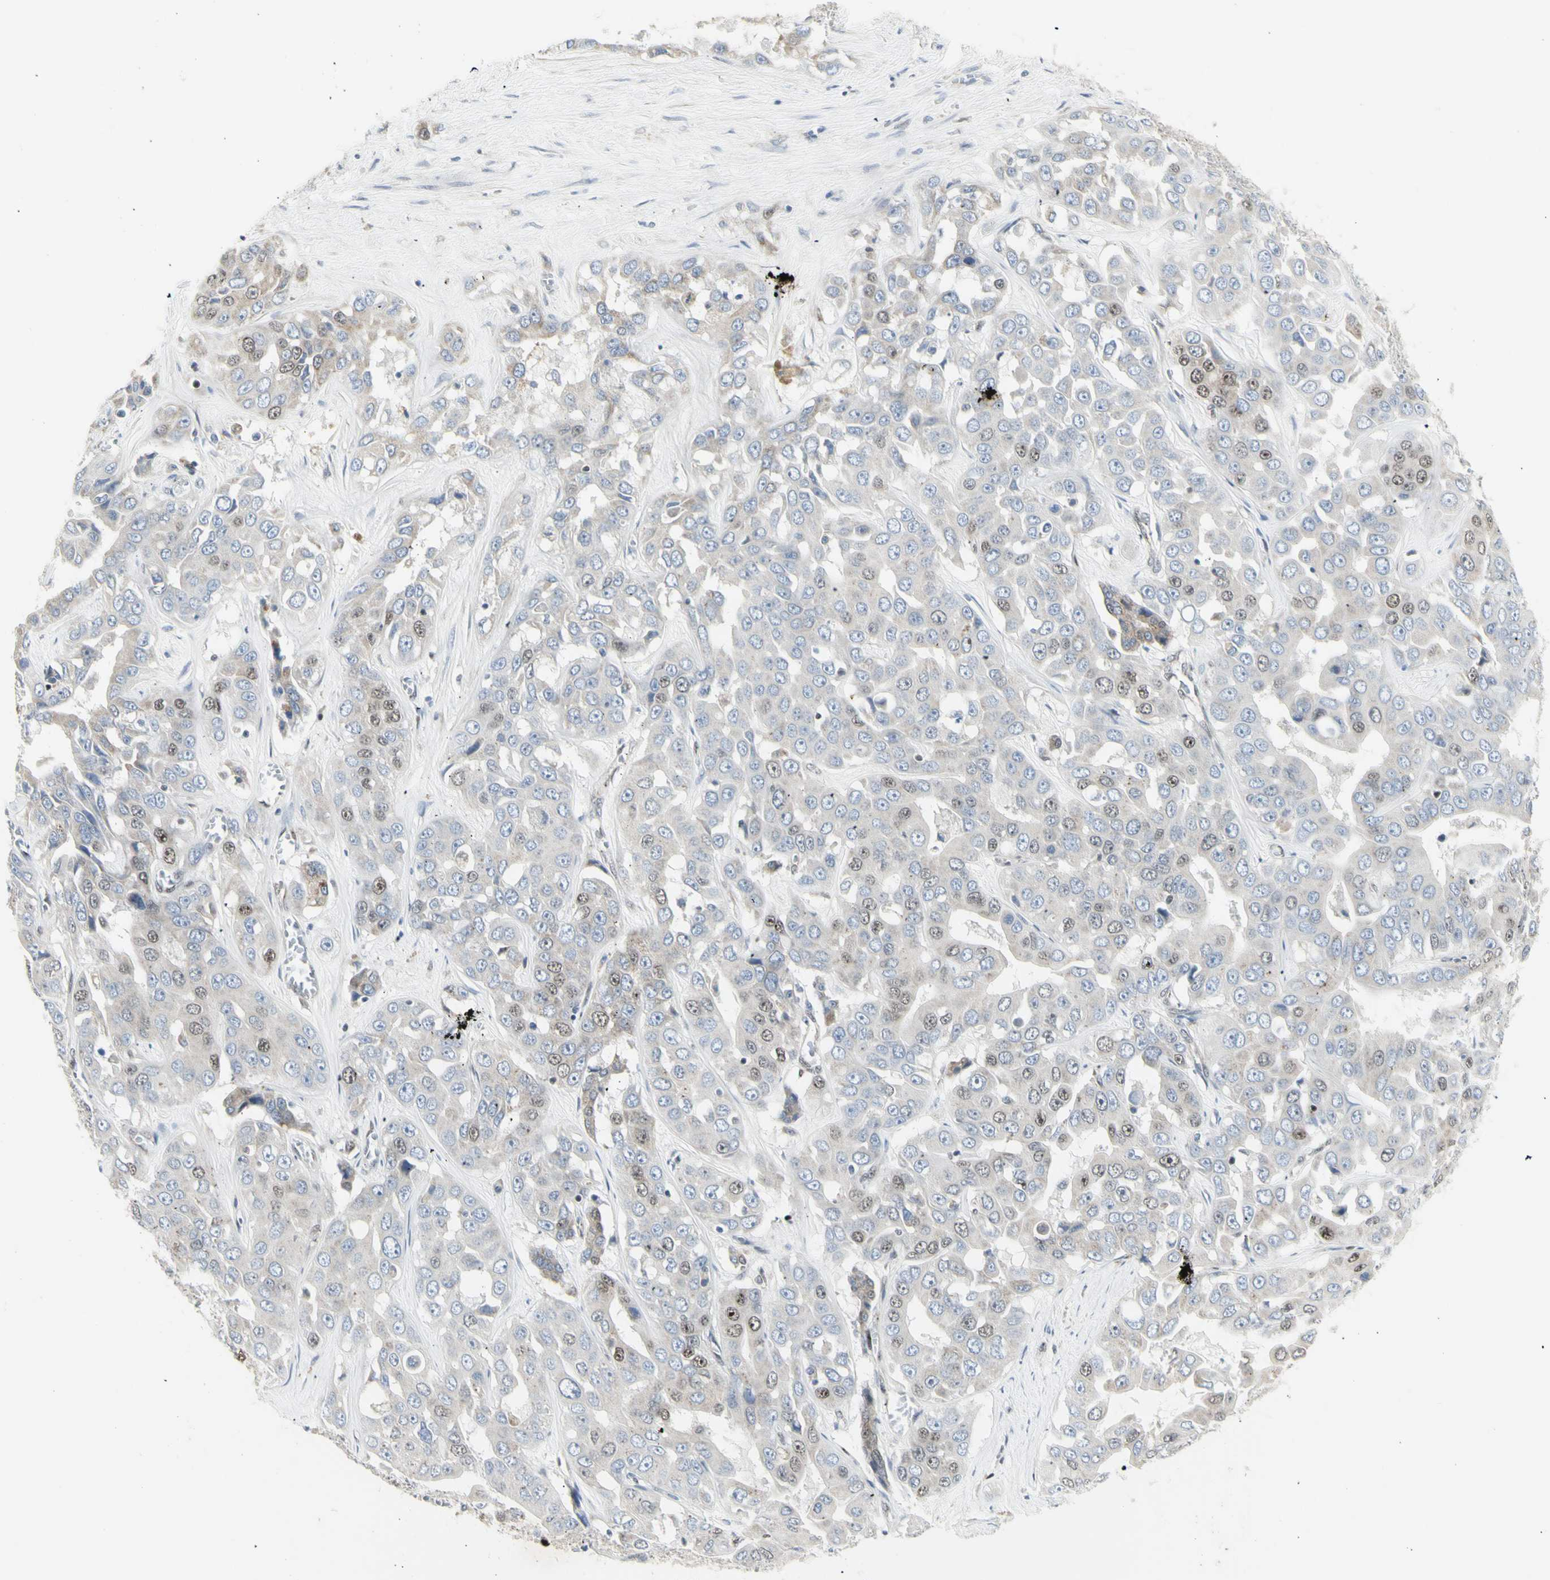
{"staining": {"intensity": "weak", "quantity": "<25%", "location": "nuclear"}, "tissue": "liver cancer", "cell_type": "Tumor cells", "image_type": "cancer", "snomed": [{"axis": "morphology", "description": "Cholangiocarcinoma"}, {"axis": "topography", "description": "Liver"}], "caption": "Cholangiocarcinoma (liver) was stained to show a protein in brown. There is no significant expression in tumor cells. (Brightfield microscopy of DAB (3,3'-diaminobenzidine) immunohistochemistry (IHC) at high magnification).", "gene": "DHRS7B", "patient": {"sex": "female", "age": 52}}